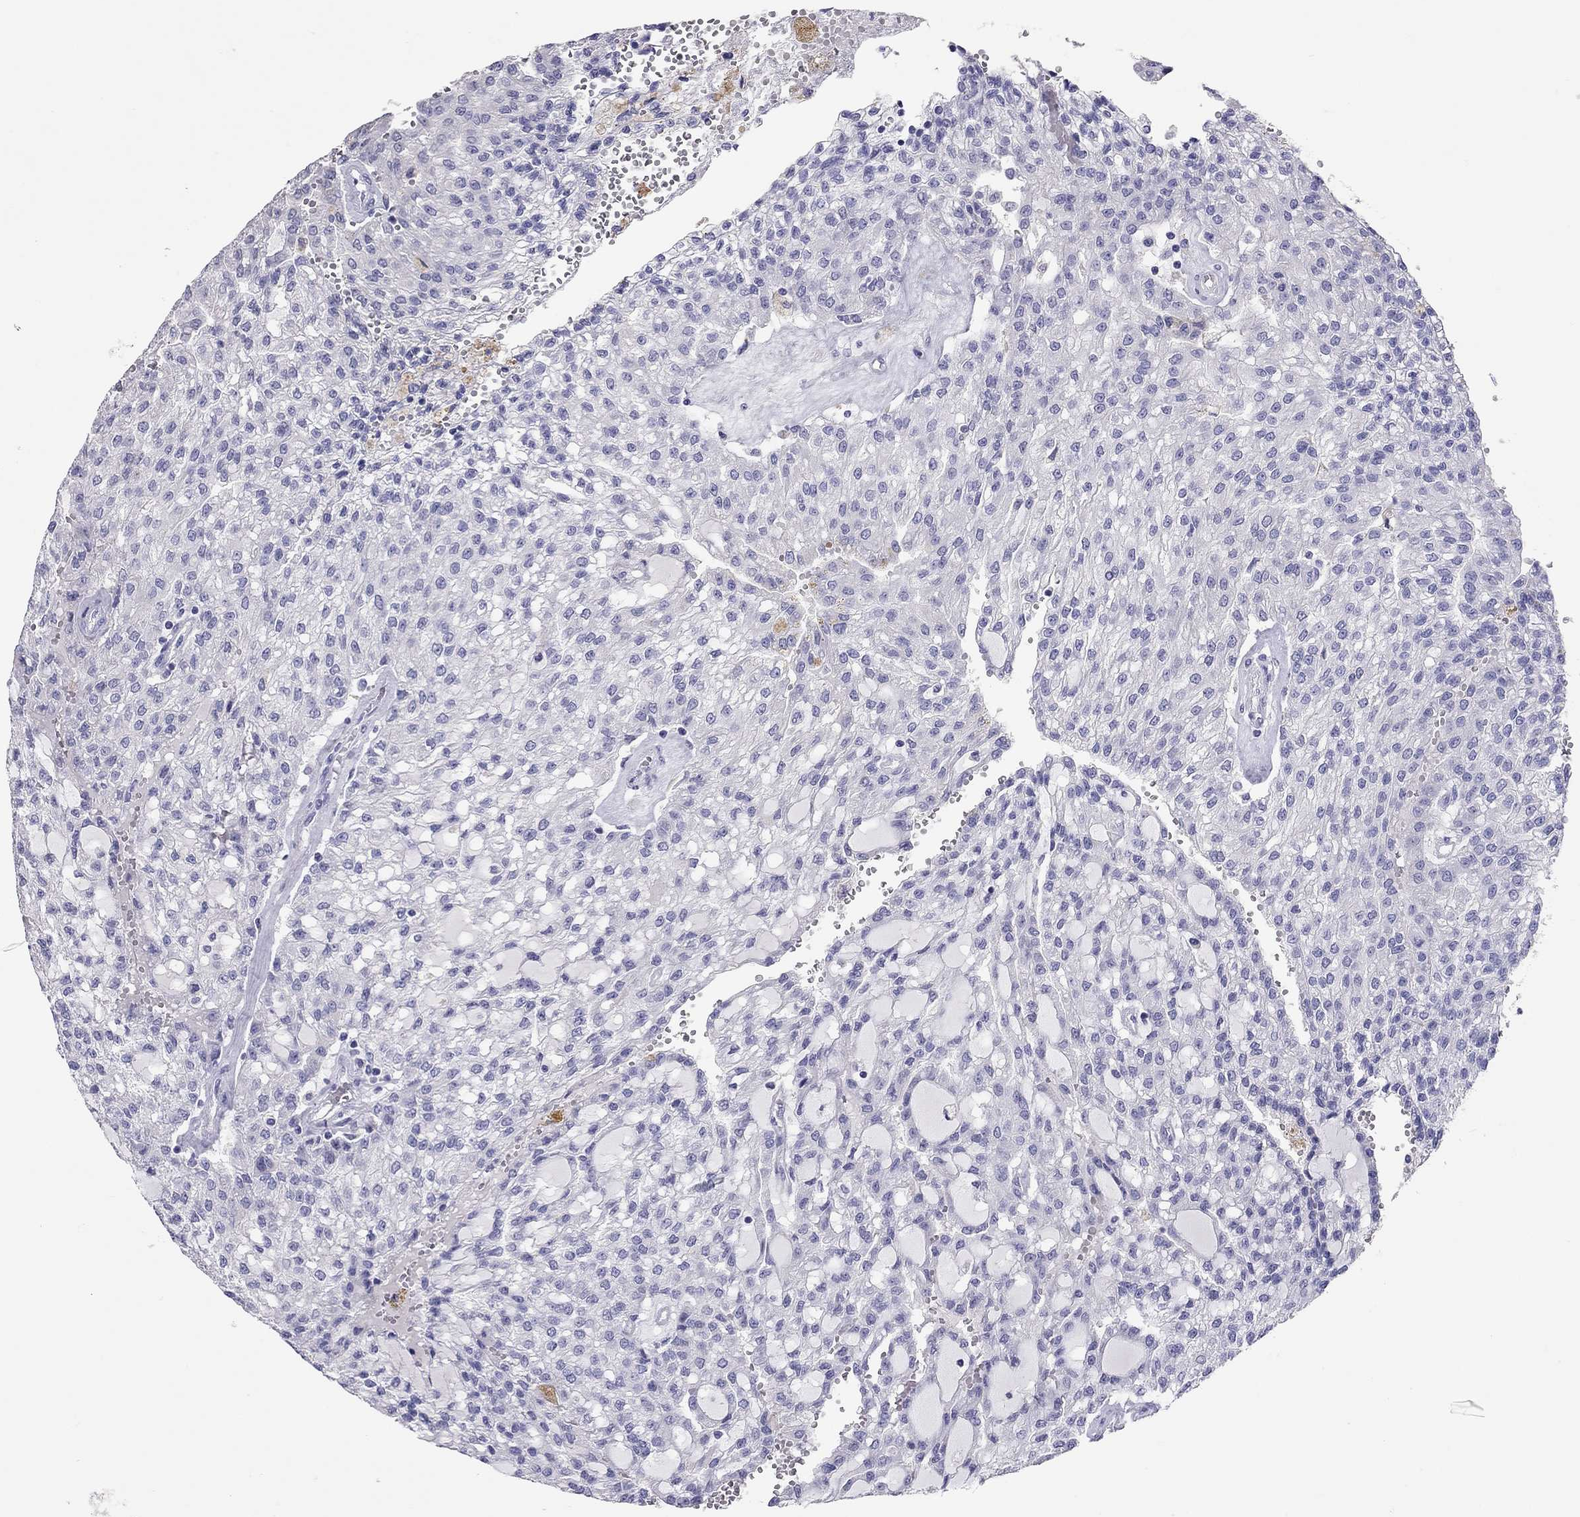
{"staining": {"intensity": "negative", "quantity": "none", "location": "none"}, "tissue": "renal cancer", "cell_type": "Tumor cells", "image_type": "cancer", "snomed": [{"axis": "morphology", "description": "Adenocarcinoma, NOS"}, {"axis": "topography", "description": "Kidney"}], "caption": "Tumor cells are negative for brown protein staining in renal cancer.", "gene": "CALHM1", "patient": {"sex": "male", "age": 63}}